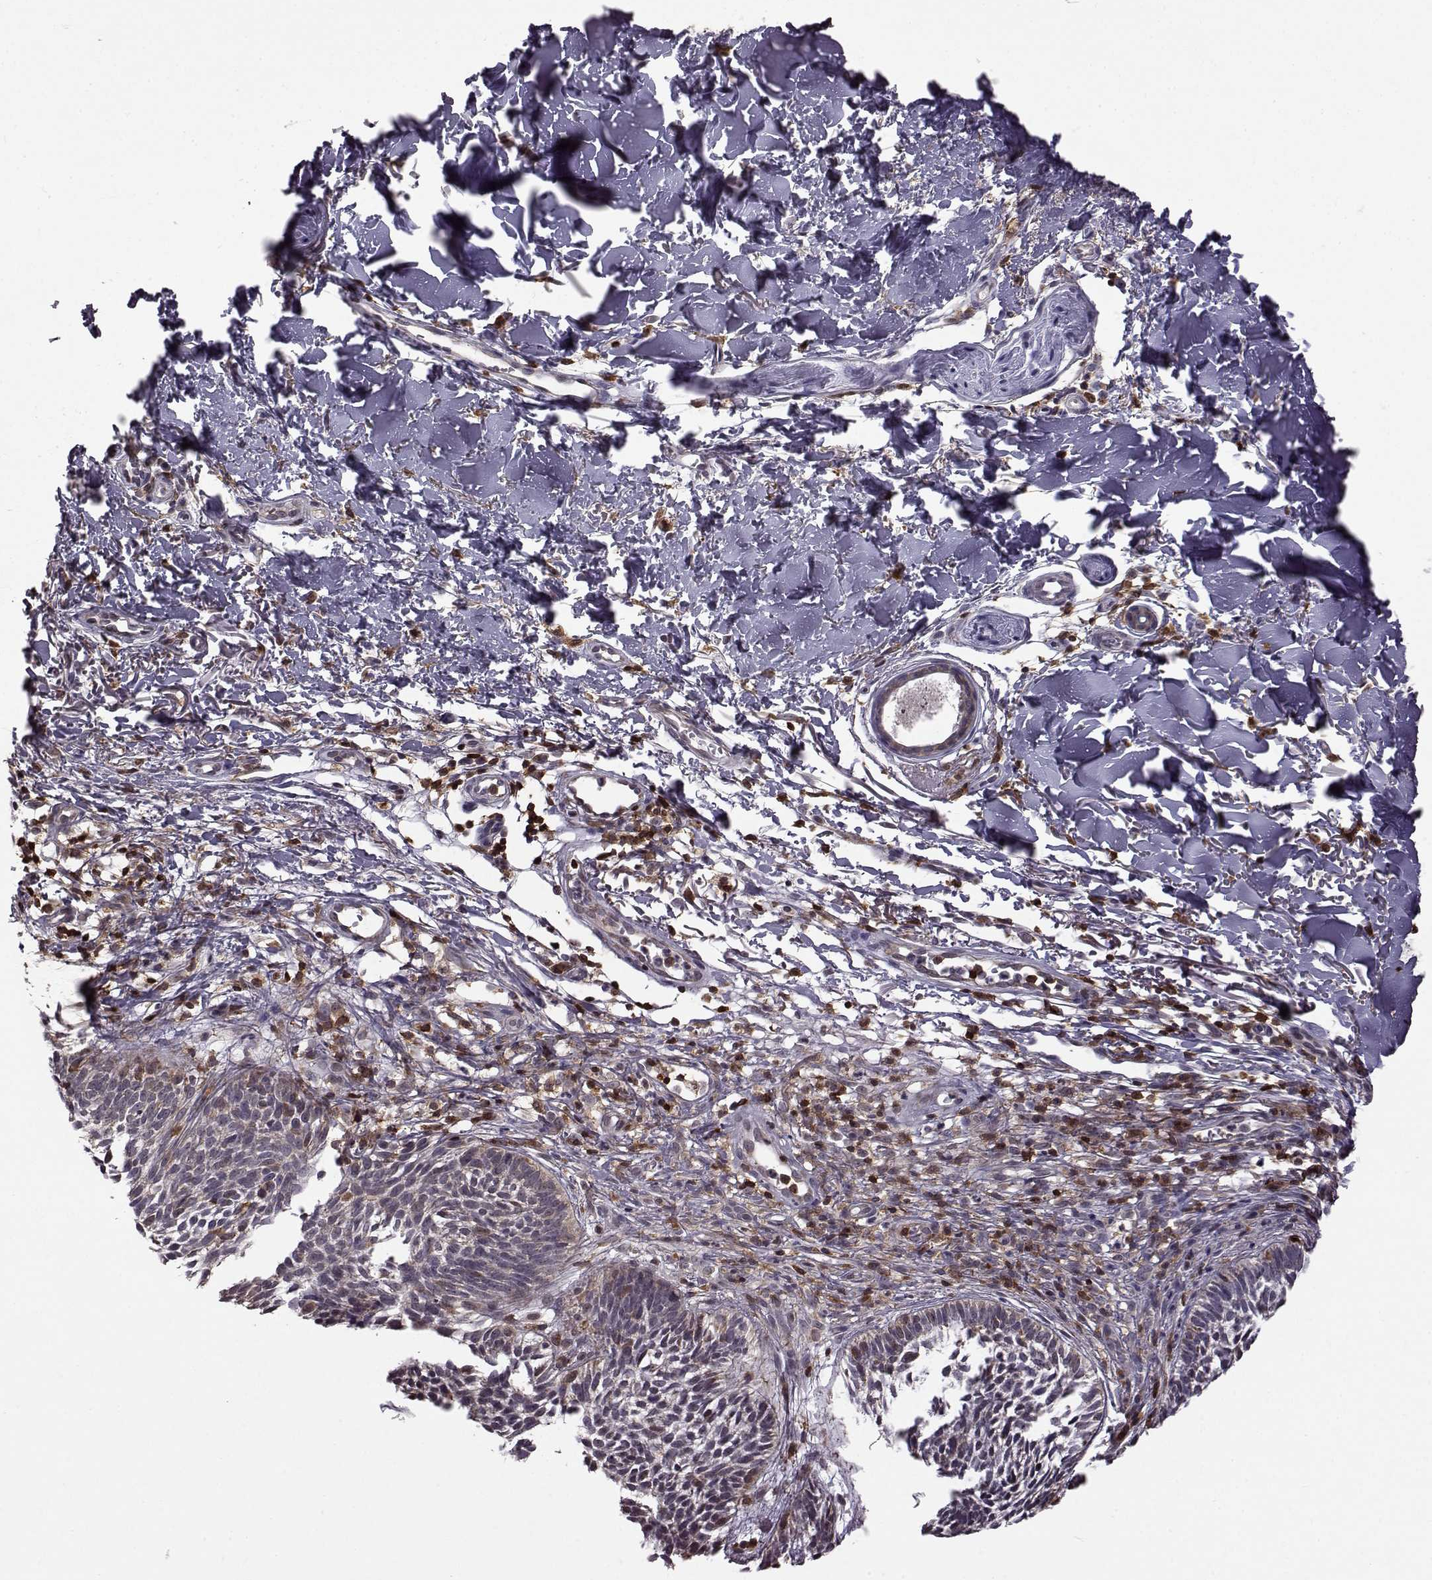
{"staining": {"intensity": "negative", "quantity": "none", "location": "none"}, "tissue": "skin cancer", "cell_type": "Tumor cells", "image_type": "cancer", "snomed": [{"axis": "morphology", "description": "Basal cell carcinoma"}, {"axis": "topography", "description": "Skin"}], "caption": "DAB immunohistochemical staining of human skin basal cell carcinoma demonstrates no significant positivity in tumor cells.", "gene": "DOK2", "patient": {"sex": "male", "age": 78}}